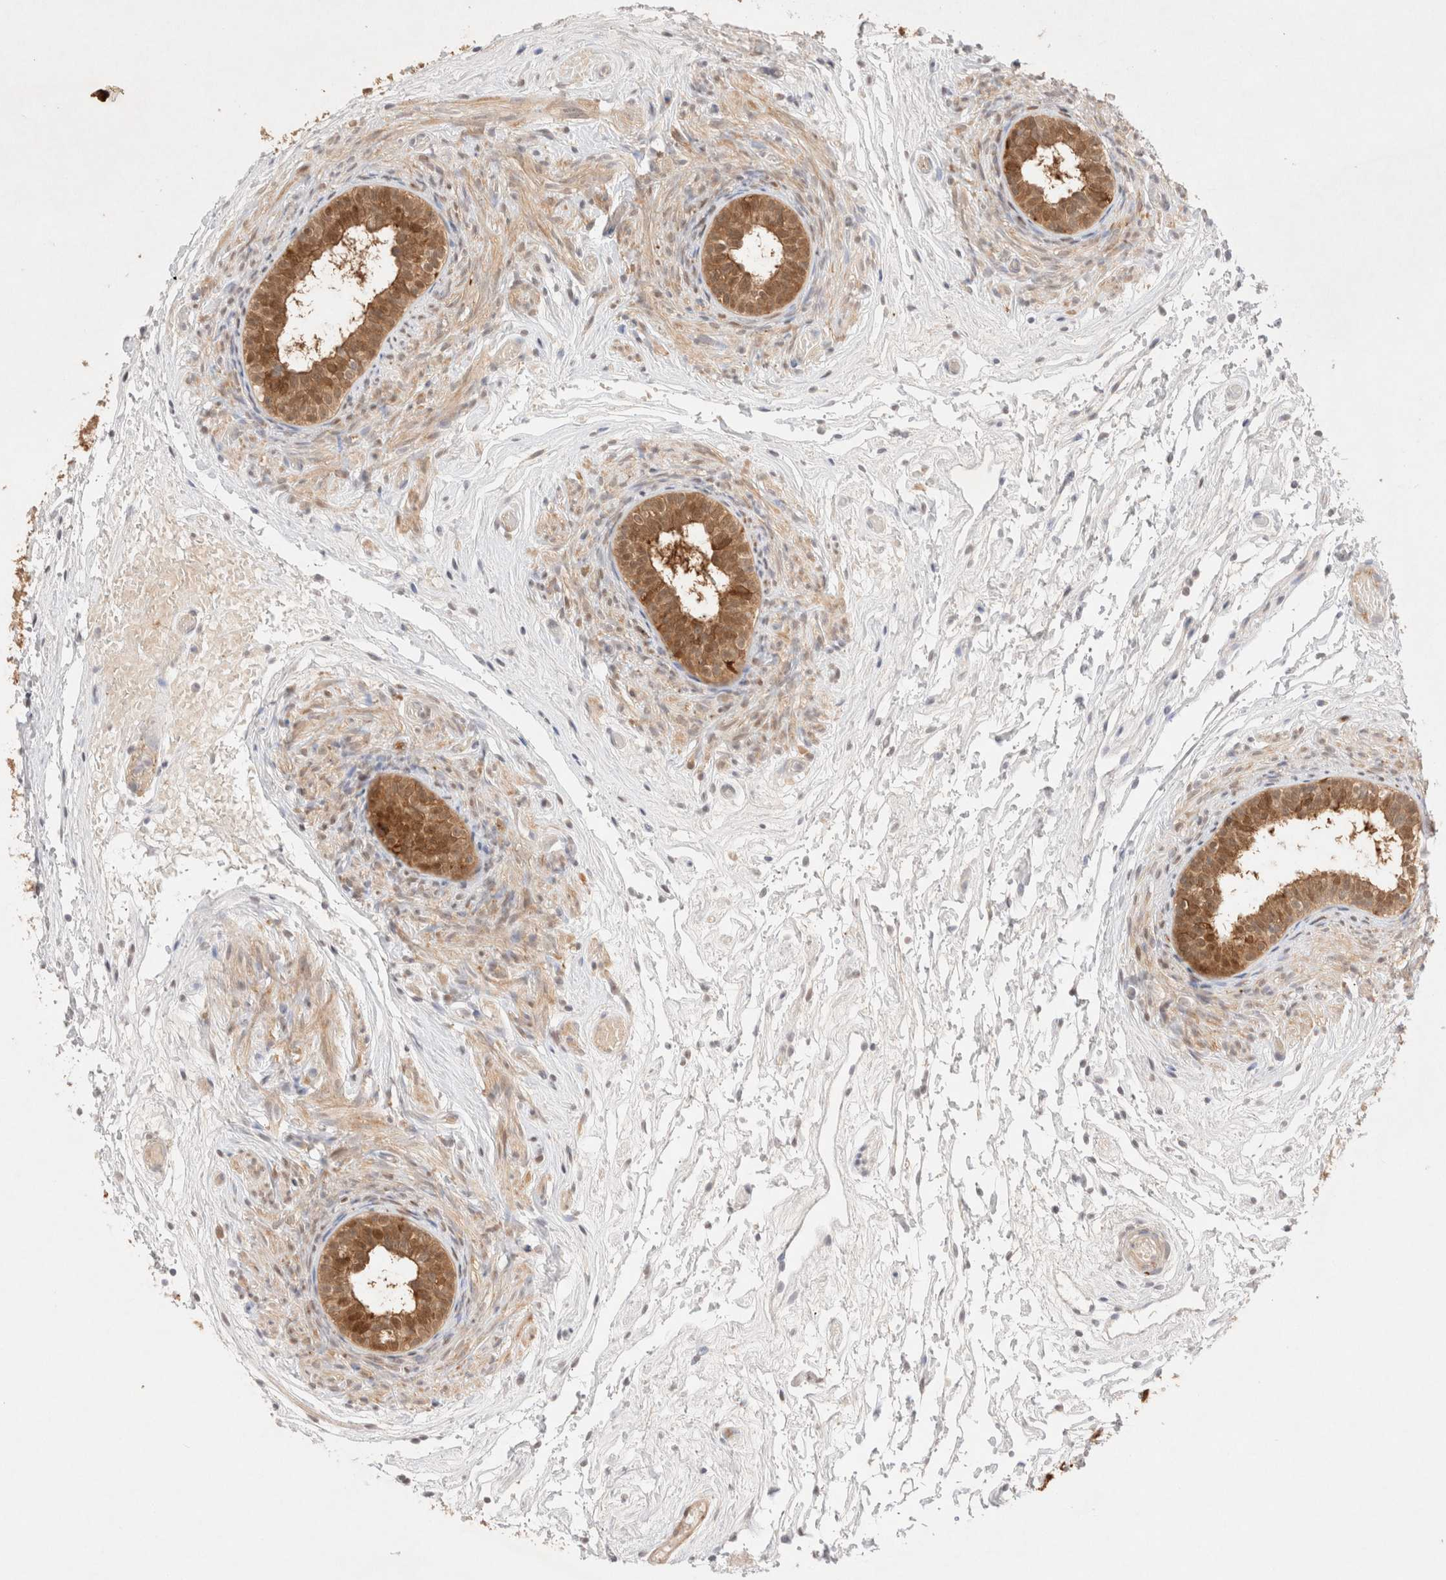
{"staining": {"intensity": "strong", "quantity": ">75%", "location": "cytoplasmic/membranous"}, "tissue": "epididymis", "cell_type": "Glandular cells", "image_type": "normal", "snomed": [{"axis": "morphology", "description": "Normal tissue, NOS"}, {"axis": "topography", "description": "Epididymis"}], "caption": "Immunohistochemistry of unremarkable epididymis reveals high levels of strong cytoplasmic/membranous staining in approximately >75% of glandular cells.", "gene": "STARD10", "patient": {"sex": "male", "age": 5}}